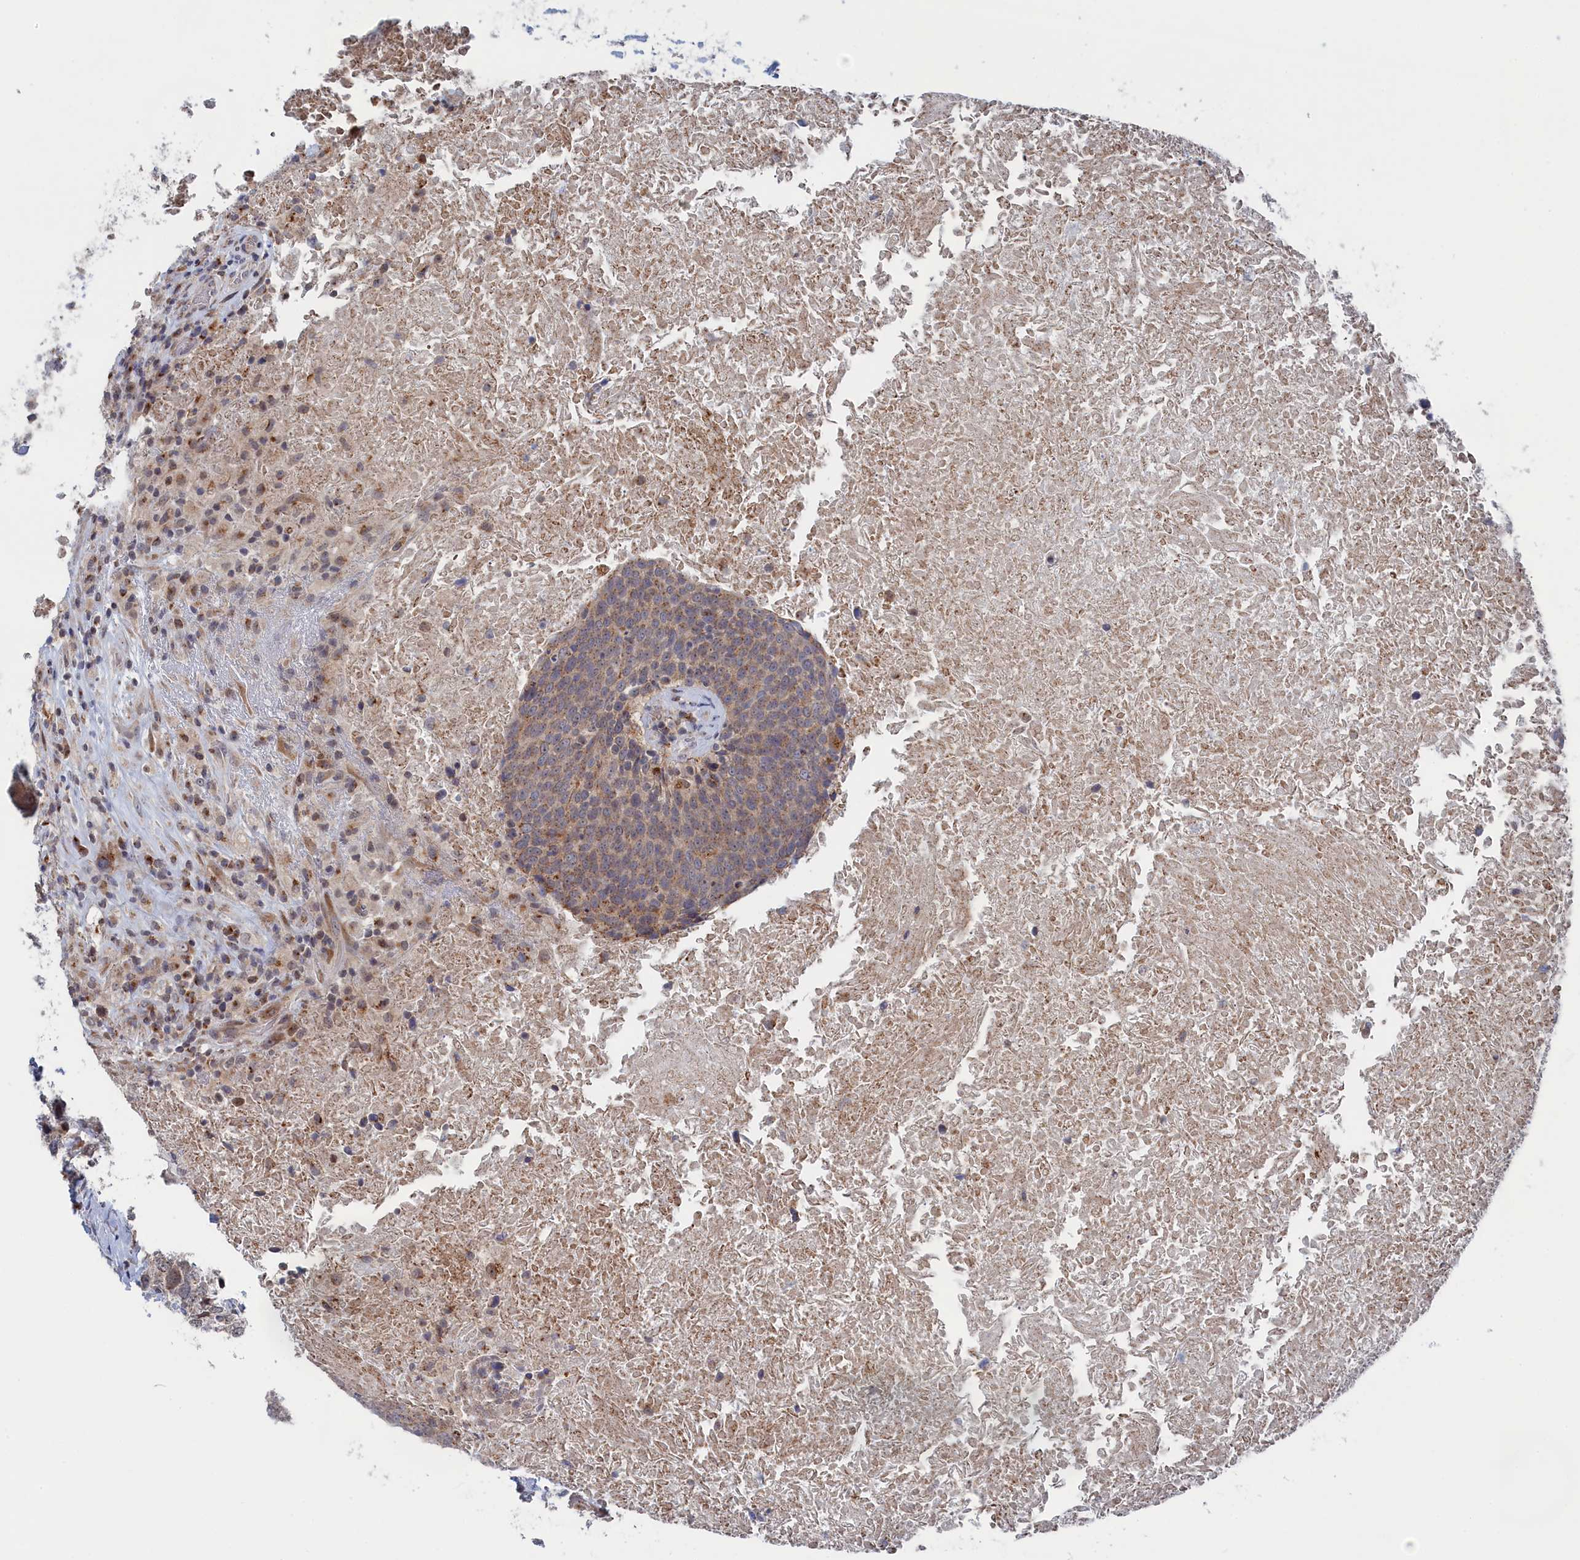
{"staining": {"intensity": "weak", "quantity": "25%-75%", "location": "cytoplasmic/membranous"}, "tissue": "head and neck cancer", "cell_type": "Tumor cells", "image_type": "cancer", "snomed": [{"axis": "morphology", "description": "Squamous cell carcinoma, NOS"}, {"axis": "morphology", "description": "Squamous cell carcinoma, metastatic, NOS"}, {"axis": "topography", "description": "Lymph node"}, {"axis": "topography", "description": "Head-Neck"}], "caption": "Immunohistochemical staining of human head and neck cancer (squamous cell carcinoma) reveals low levels of weak cytoplasmic/membranous expression in approximately 25%-75% of tumor cells. The protein is shown in brown color, while the nuclei are stained blue.", "gene": "IRX1", "patient": {"sex": "male", "age": 62}}